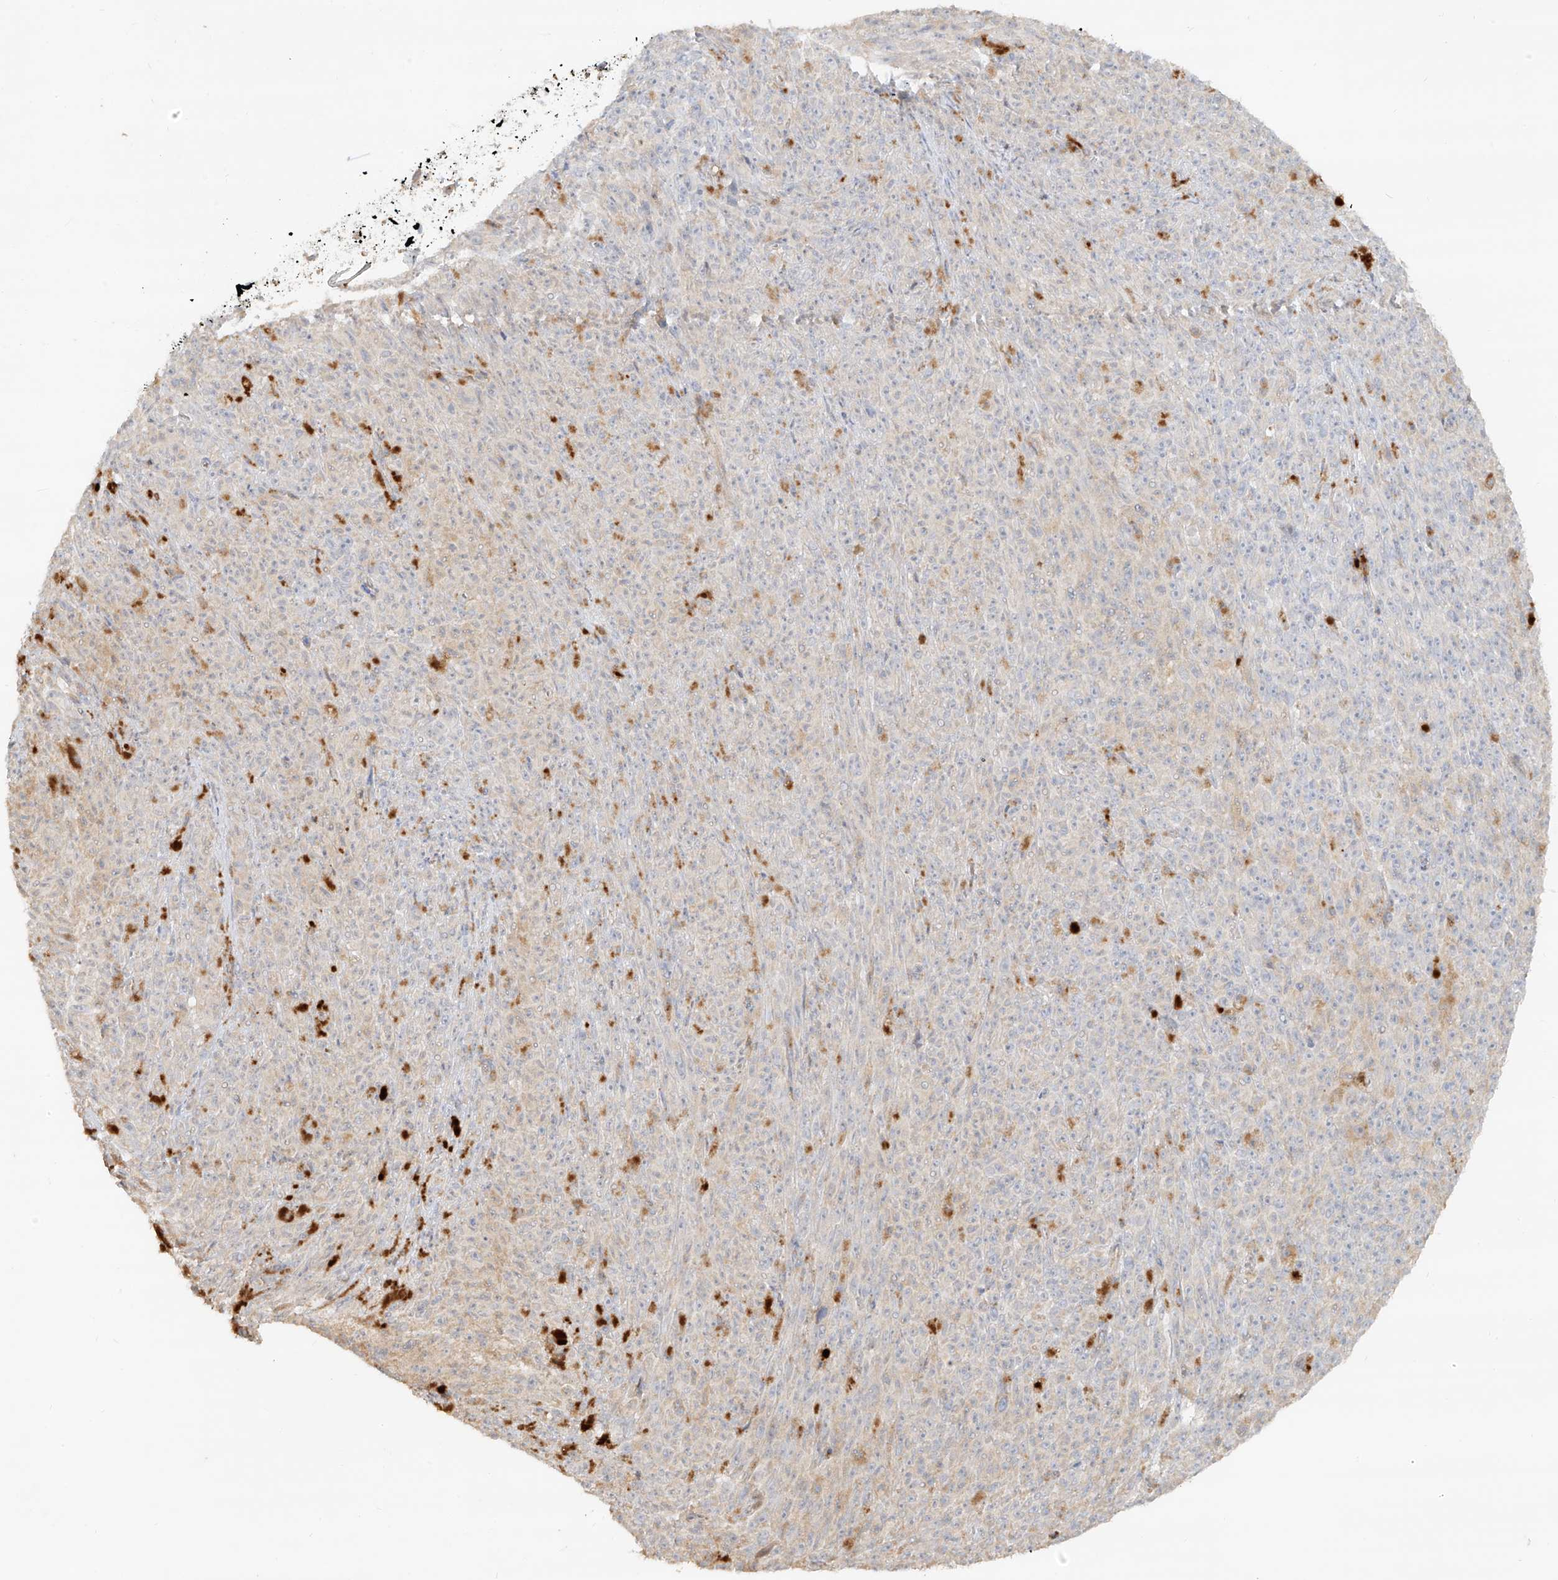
{"staining": {"intensity": "negative", "quantity": "none", "location": "none"}, "tissue": "melanoma", "cell_type": "Tumor cells", "image_type": "cancer", "snomed": [{"axis": "morphology", "description": "Malignant melanoma, NOS"}, {"axis": "topography", "description": "Skin"}], "caption": "This is an IHC photomicrograph of malignant melanoma. There is no staining in tumor cells.", "gene": "KPNA7", "patient": {"sex": "female", "age": 82}}